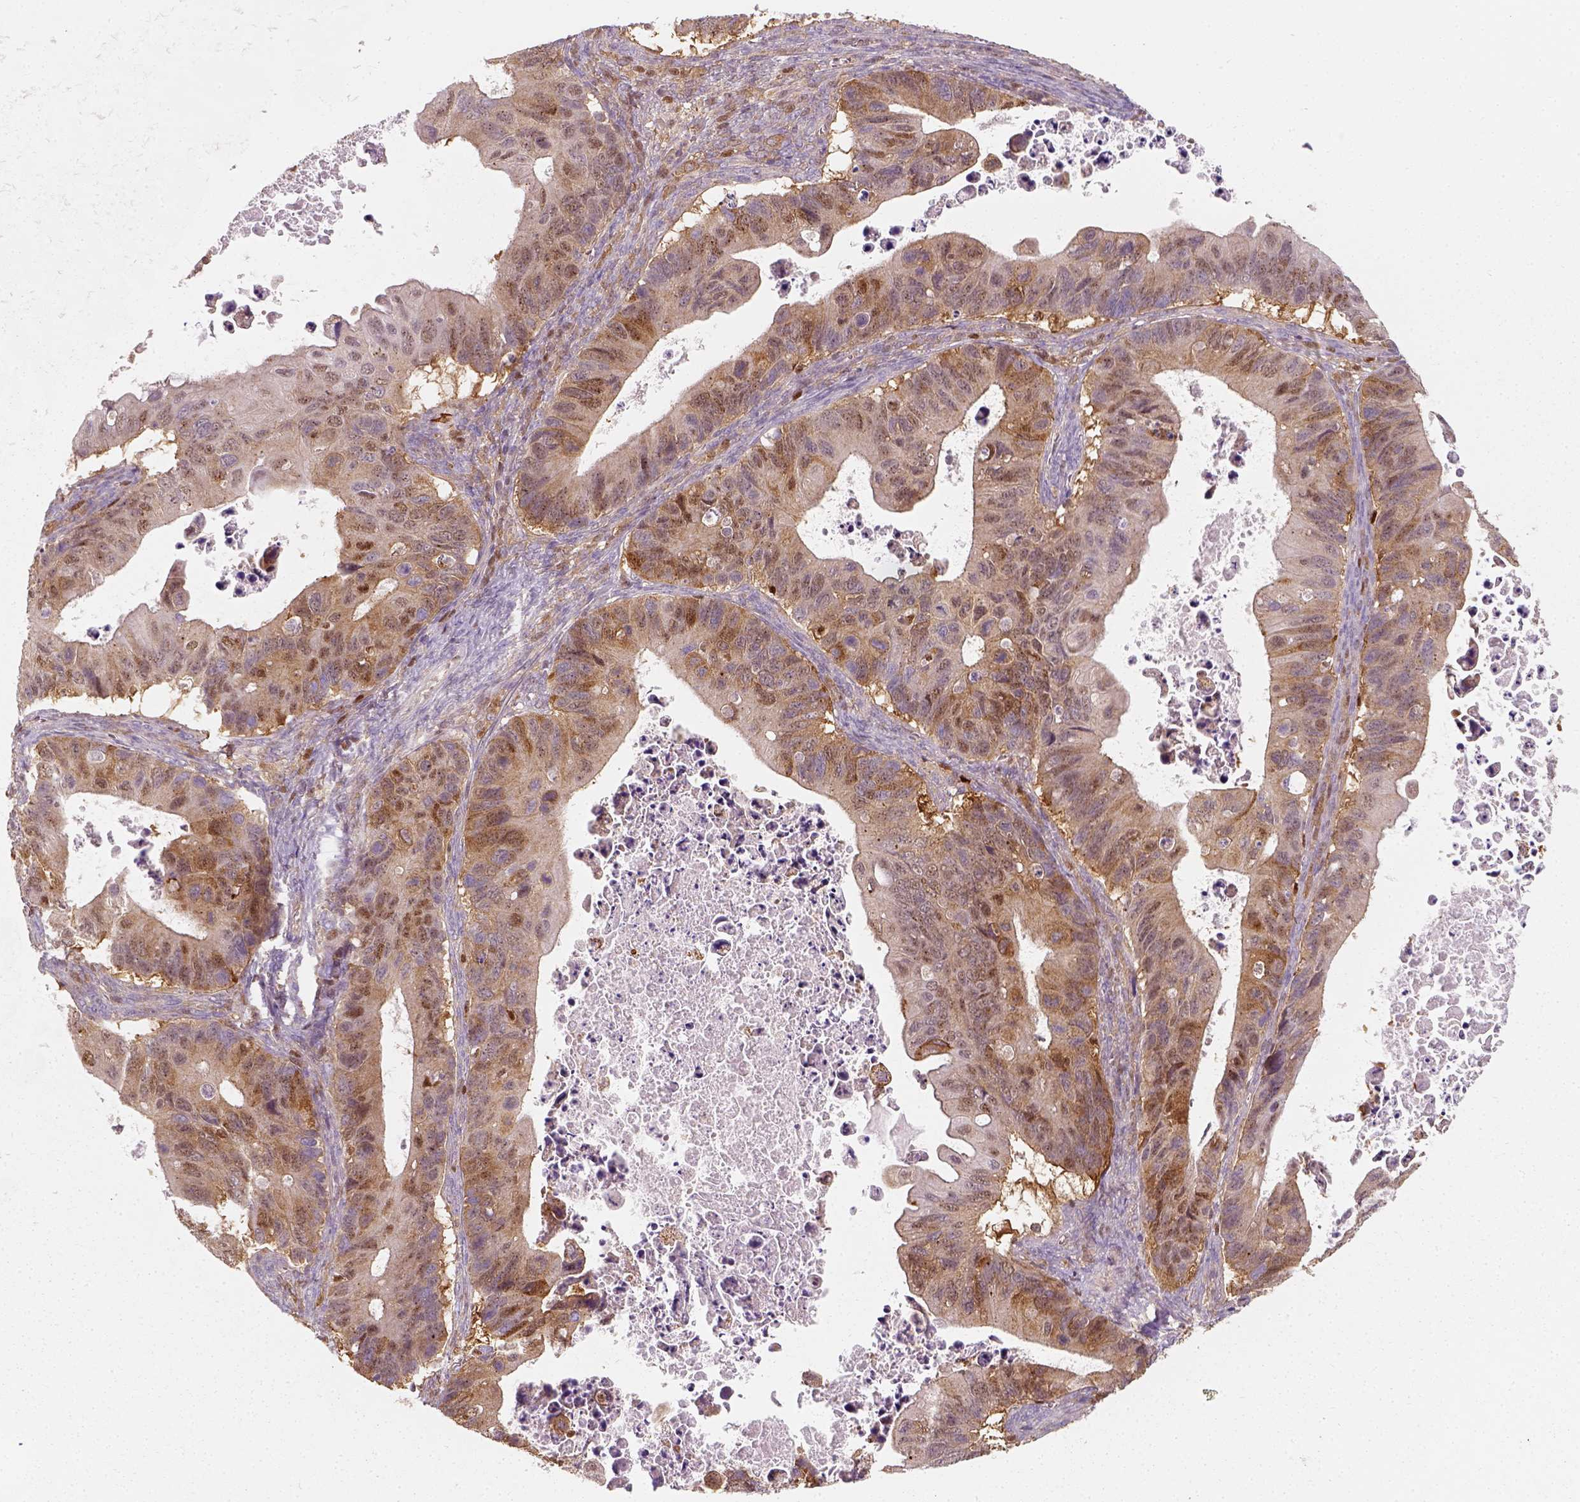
{"staining": {"intensity": "moderate", "quantity": "25%-75%", "location": "cytoplasmic/membranous,nuclear"}, "tissue": "ovarian cancer", "cell_type": "Tumor cells", "image_type": "cancer", "snomed": [{"axis": "morphology", "description": "Cystadenocarcinoma, mucinous, NOS"}, {"axis": "topography", "description": "Ovary"}], "caption": "Protein expression analysis of human ovarian cancer reveals moderate cytoplasmic/membranous and nuclear expression in approximately 25%-75% of tumor cells.", "gene": "SQSTM1", "patient": {"sex": "female", "age": 64}}